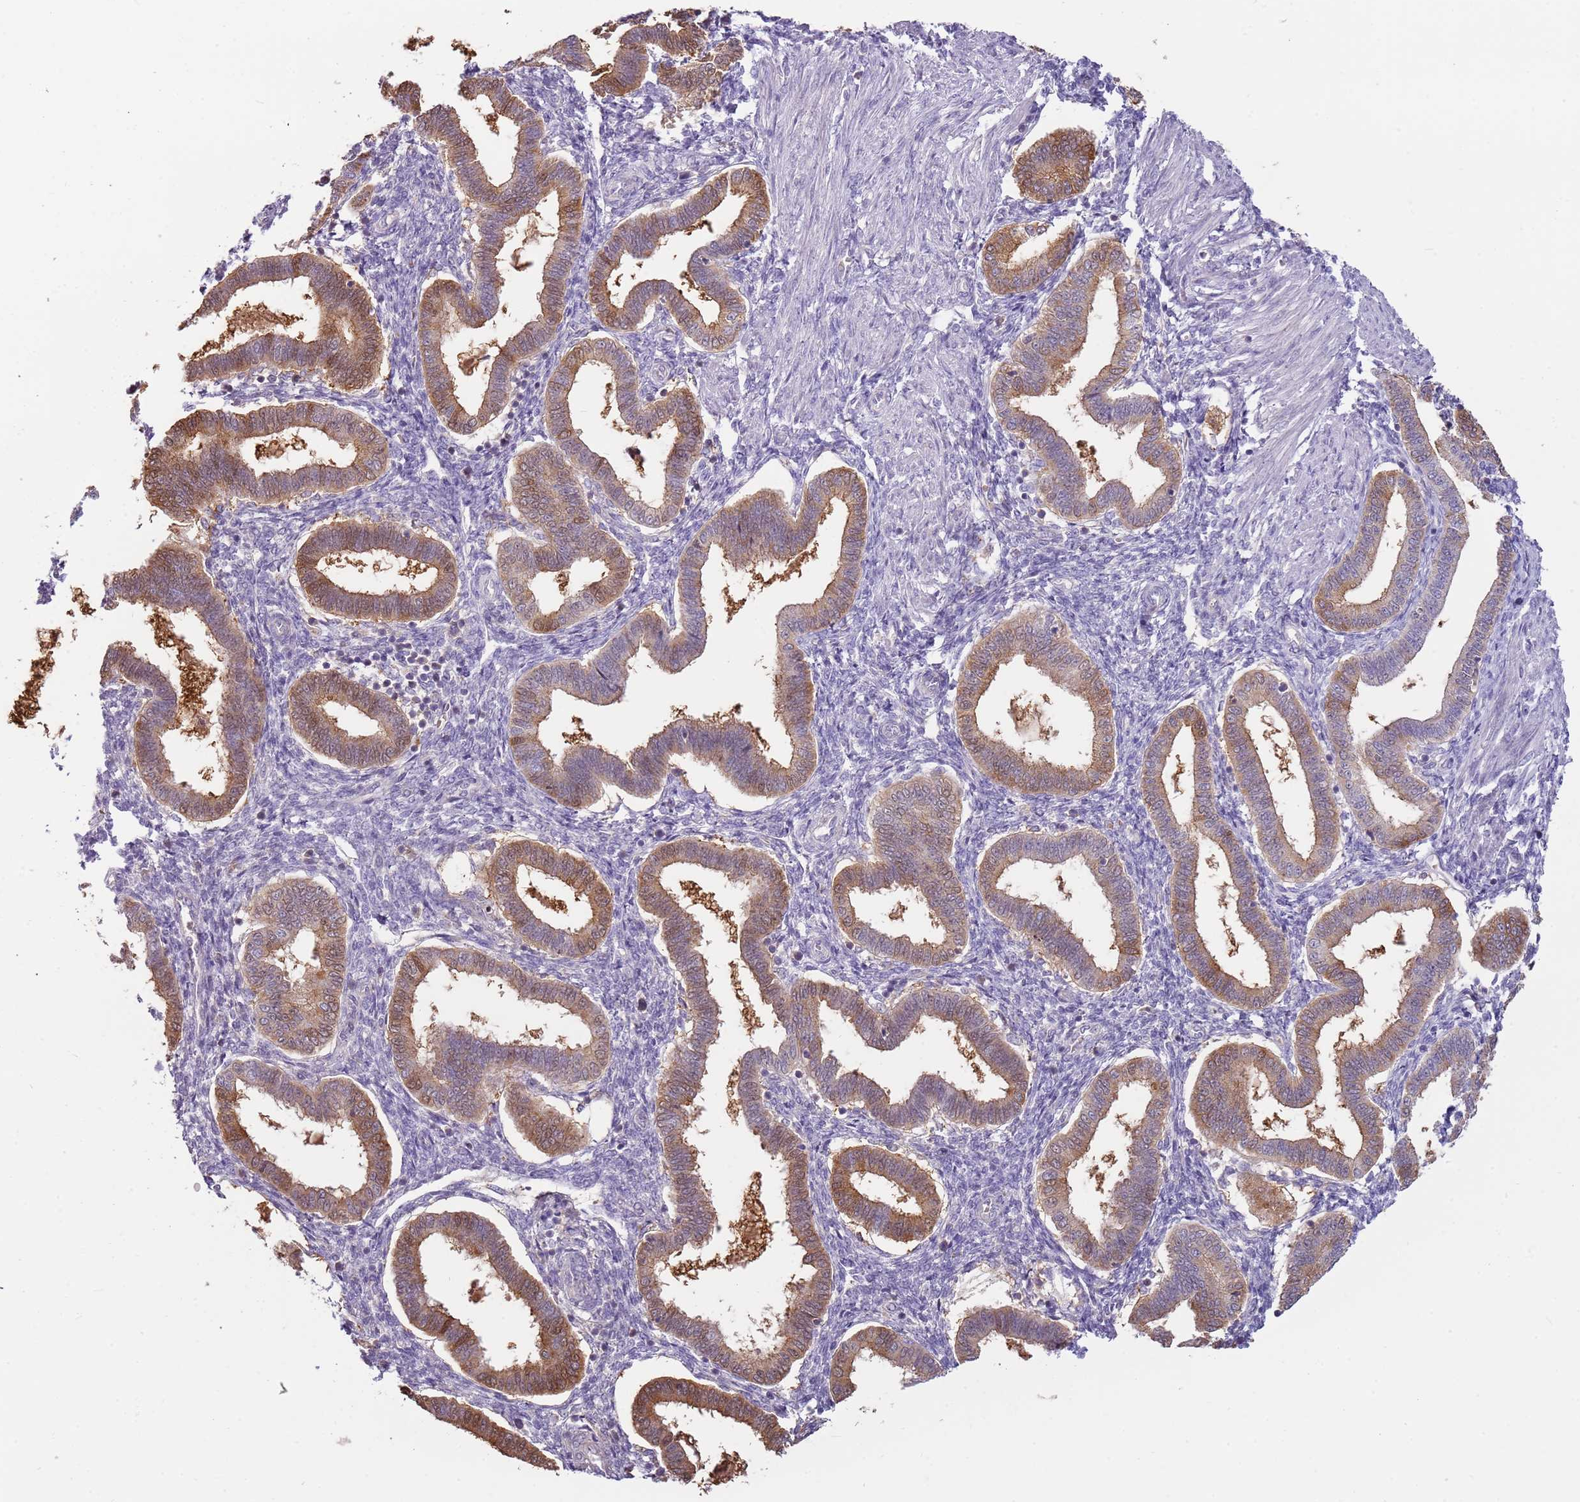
{"staining": {"intensity": "negative", "quantity": "none", "location": "none"}, "tissue": "endometrium", "cell_type": "Cells in endometrial stroma", "image_type": "normal", "snomed": [{"axis": "morphology", "description": "Normal tissue, NOS"}, {"axis": "topography", "description": "Endometrium"}], "caption": "The image reveals no staining of cells in endometrial stroma in unremarkable endometrium.", "gene": "ARHGAP5", "patient": {"sex": "female", "age": 24}}